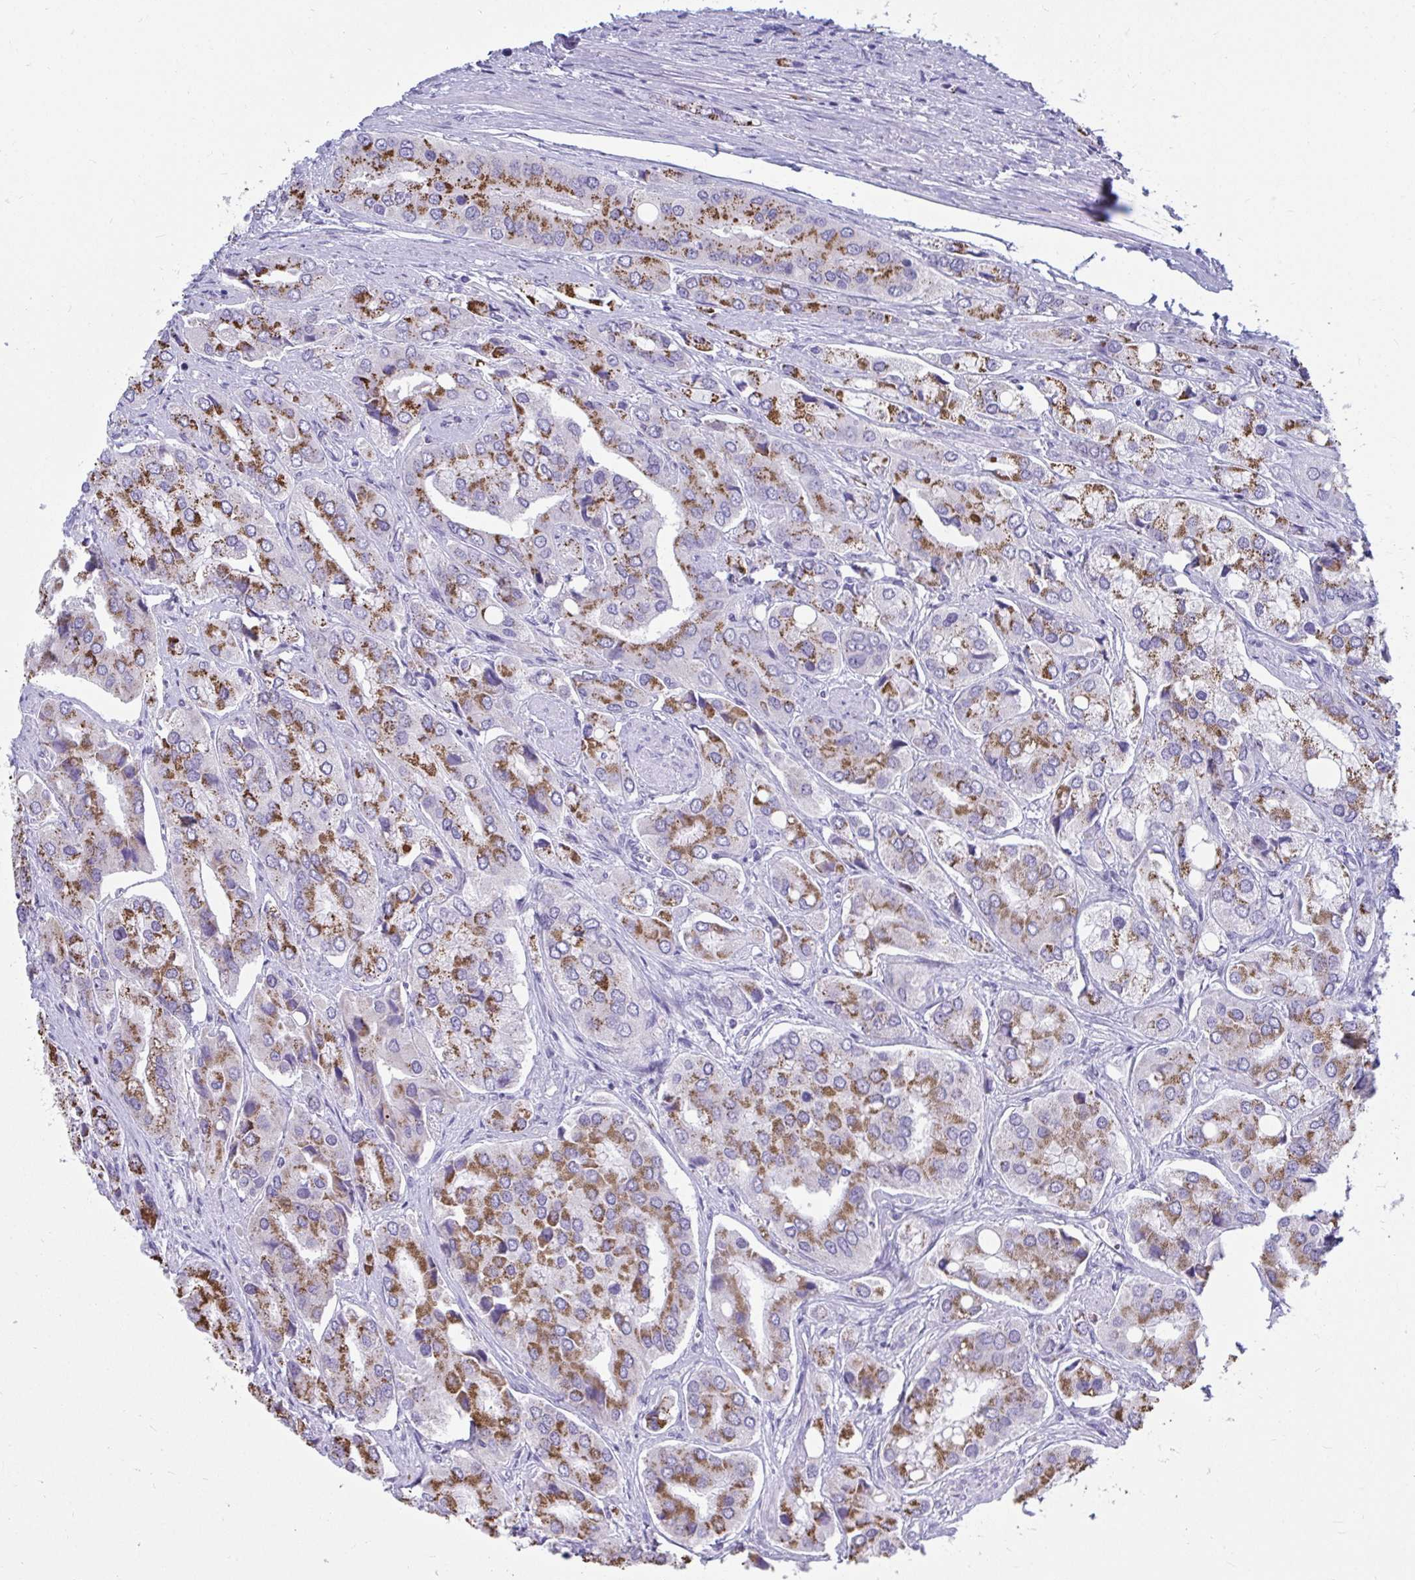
{"staining": {"intensity": "strong", "quantity": ">75%", "location": "cytoplasmic/membranous"}, "tissue": "prostate cancer", "cell_type": "Tumor cells", "image_type": "cancer", "snomed": [{"axis": "morphology", "description": "Adenocarcinoma, Low grade"}, {"axis": "topography", "description": "Prostate"}], "caption": "About >75% of tumor cells in human prostate cancer exhibit strong cytoplasmic/membranous protein staining as visualized by brown immunohistochemical staining.", "gene": "TSBP1", "patient": {"sex": "male", "age": 69}}